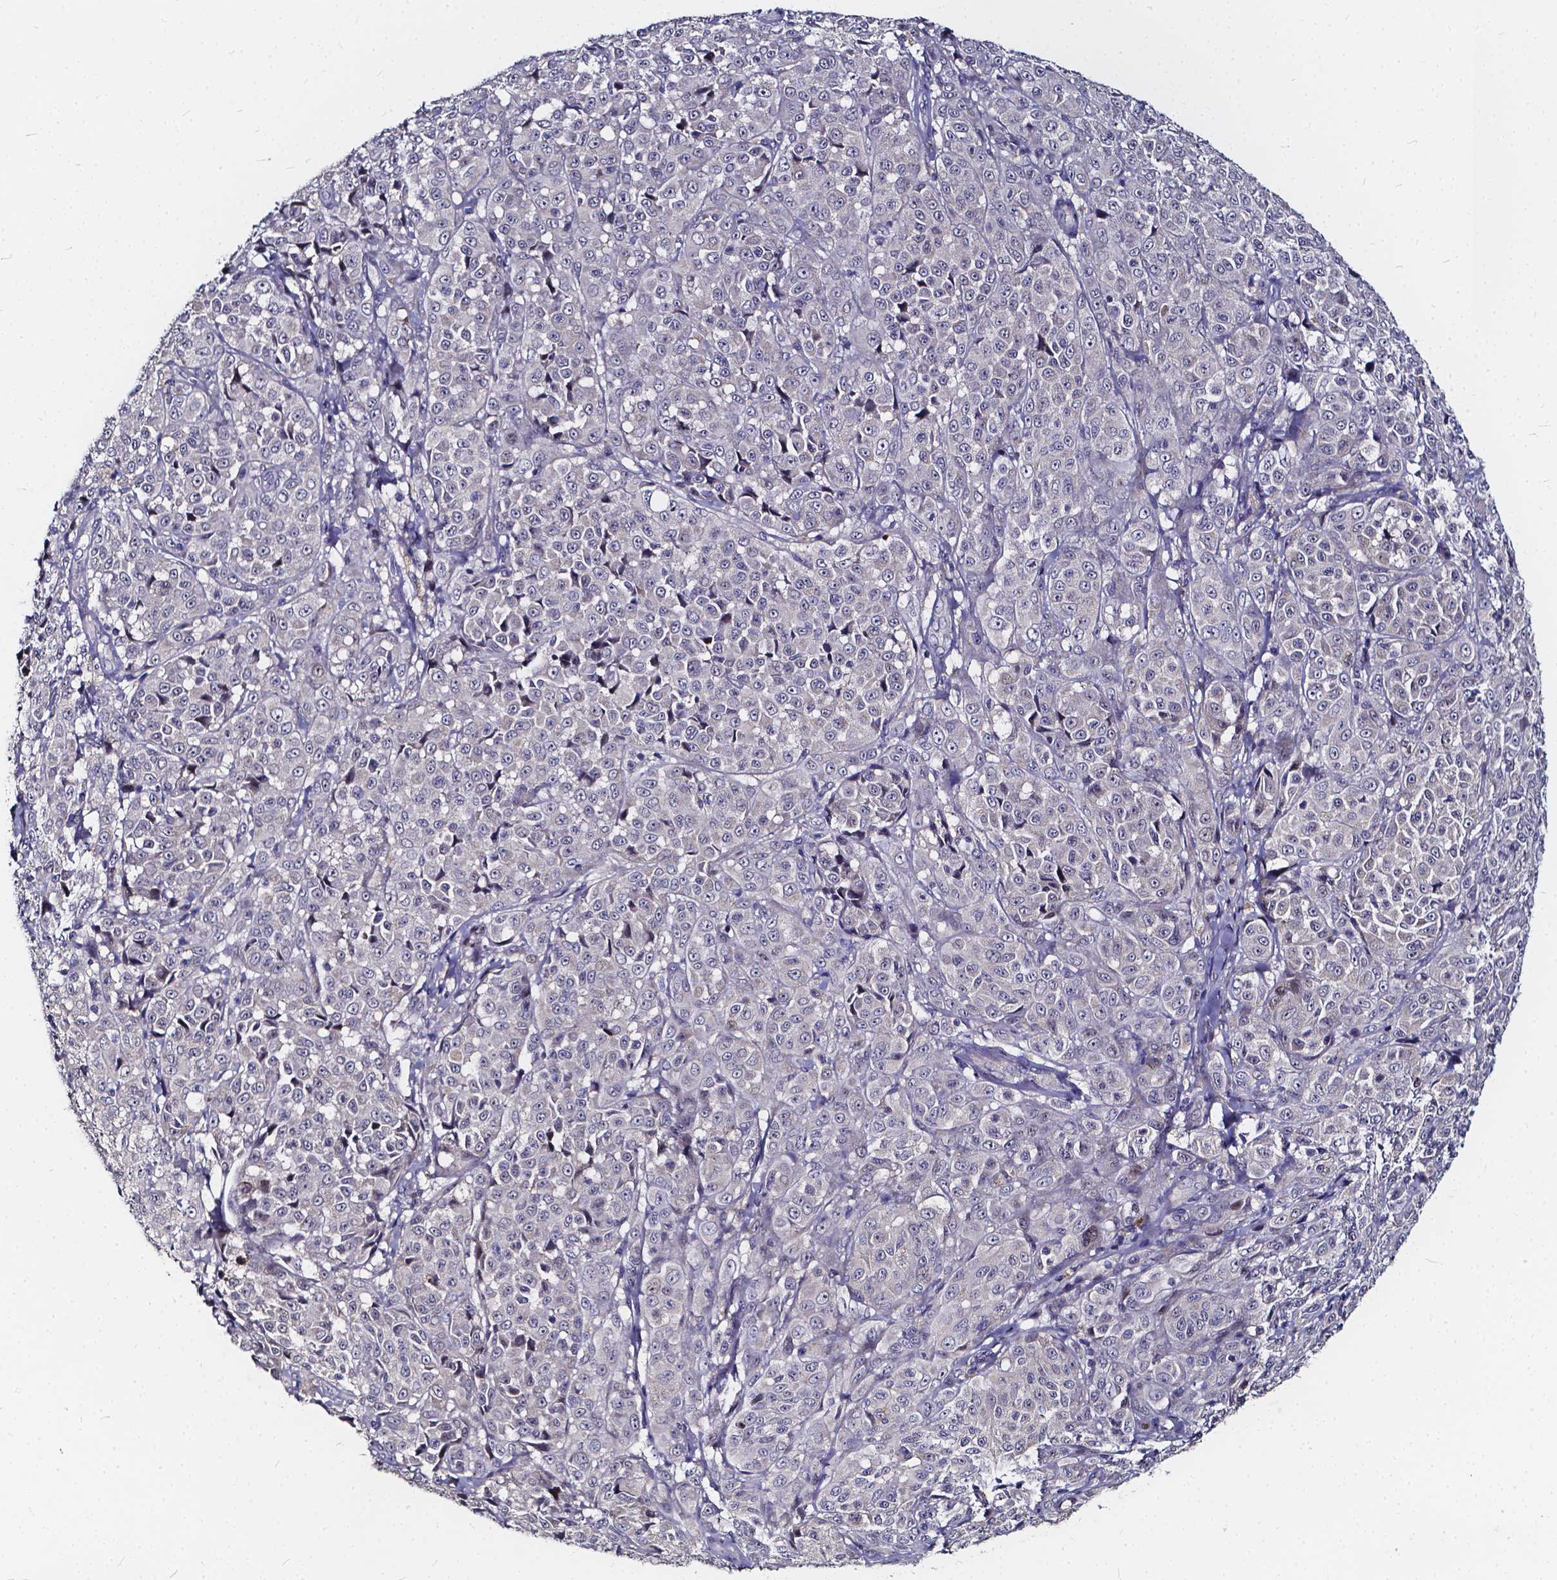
{"staining": {"intensity": "negative", "quantity": "none", "location": "none"}, "tissue": "melanoma", "cell_type": "Tumor cells", "image_type": "cancer", "snomed": [{"axis": "morphology", "description": "Malignant melanoma, NOS"}, {"axis": "topography", "description": "Skin"}], "caption": "There is no significant positivity in tumor cells of melanoma. (DAB (3,3'-diaminobenzidine) immunohistochemistry (IHC) with hematoxylin counter stain).", "gene": "SOWAHA", "patient": {"sex": "male", "age": 89}}